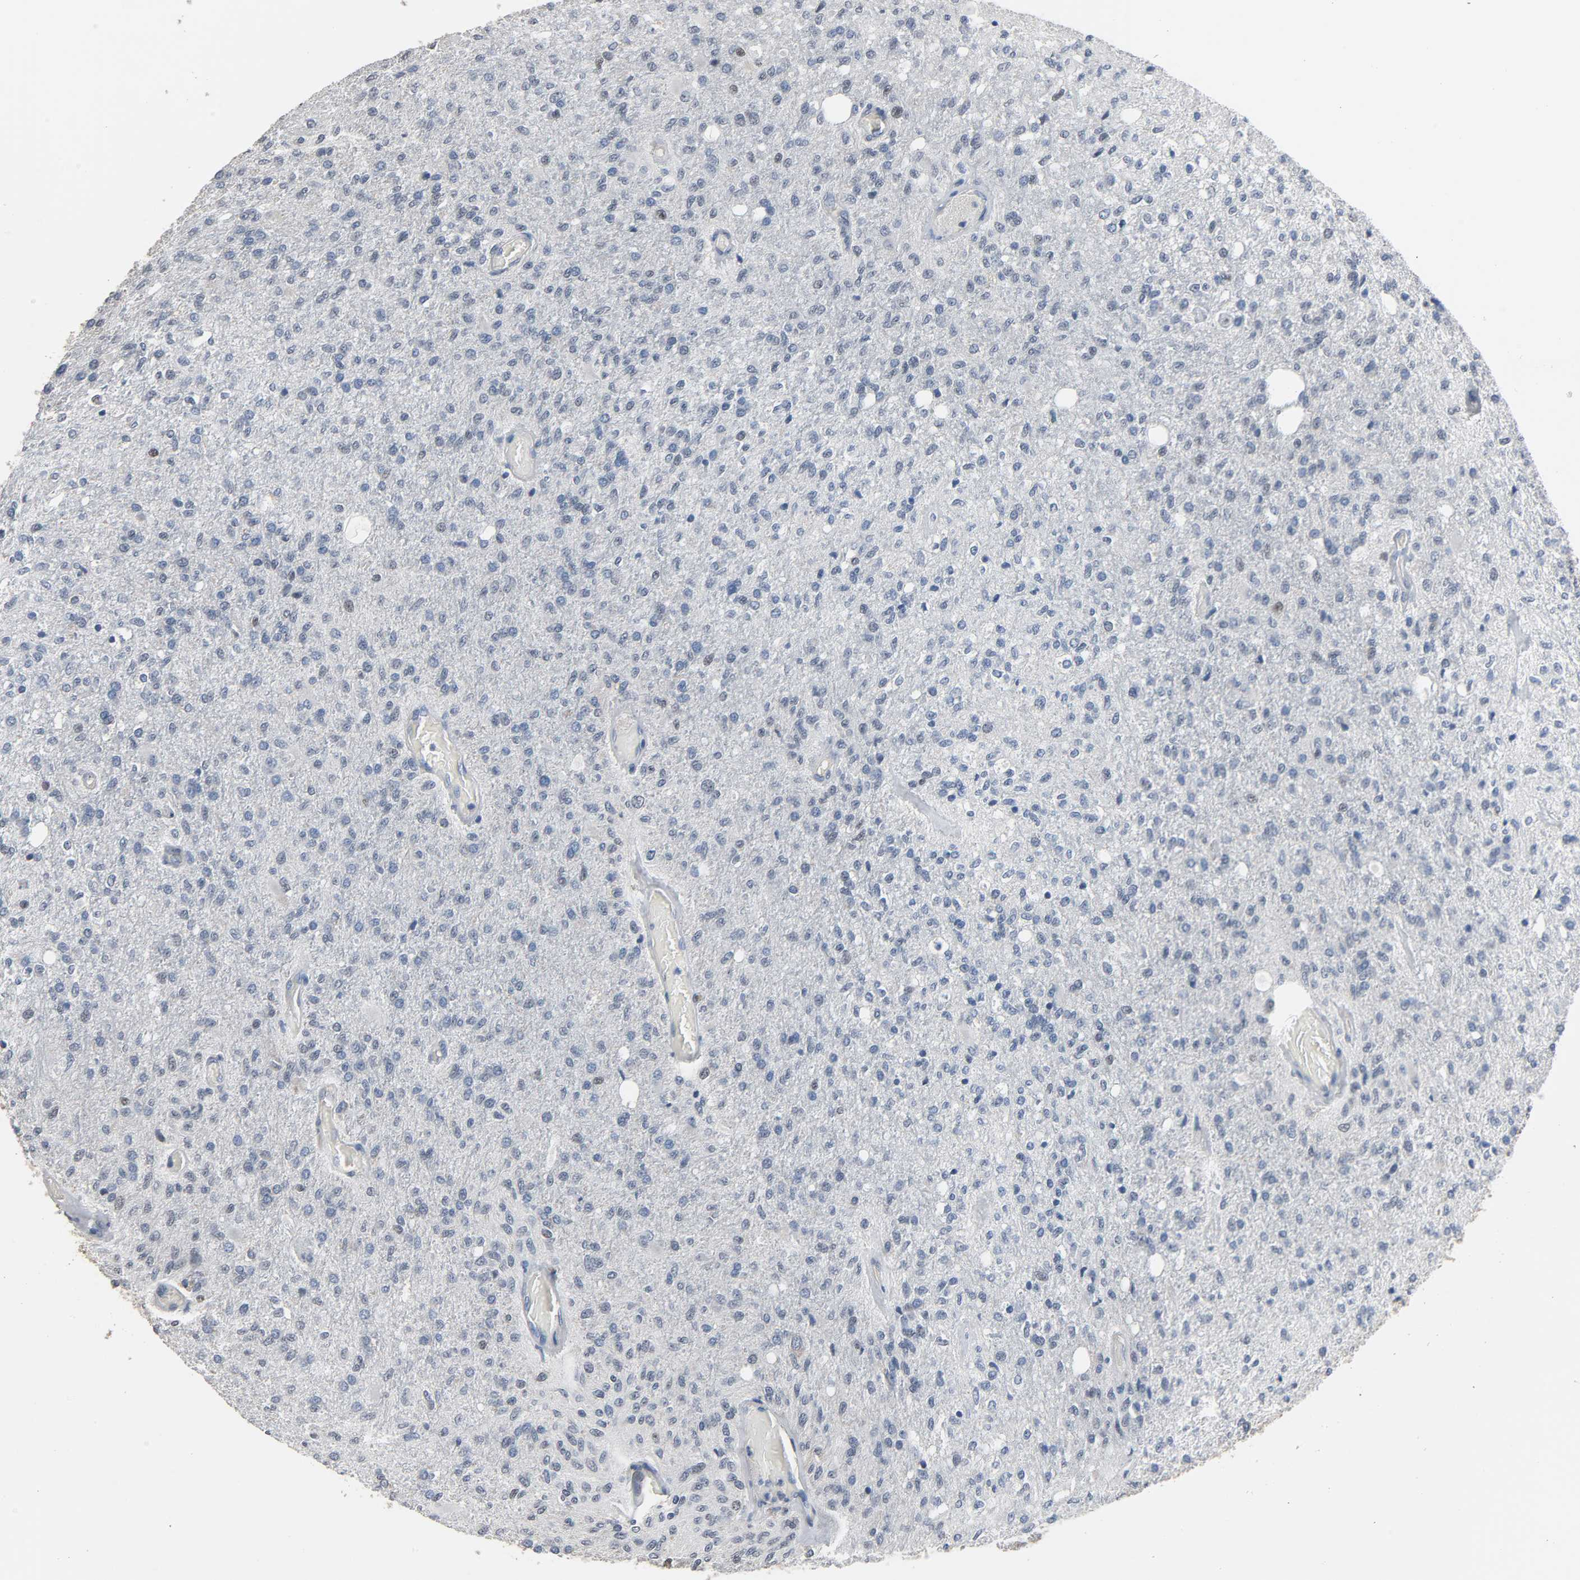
{"staining": {"intensity": "weak", "quantity": "<25%", "location": "nuclear"}, "tissue": "glioma", "cell_type": "Tumor cells", "image_type": "cancer", "snomed": [{"axis": "morphology", "description": "Normal tissue, NOS"}, {"axis": "morphology", "description": "Glioma, malignant, High grade"}, {"axis": "topography", "description": "Cerebral cortex"}], "caption": "Immunohistochemistry (IHC) photomicrograph of human glioma stained for a protein (brown), which displays no positivity in tumor cells. The staining was performed using DAB to visualize the protein expression in brown, while the nuclei were stained in blue with hematoxylin (Magnification: 20x).", "gene": "SOX6", "patient": {"sex": "male", "age": 77}}